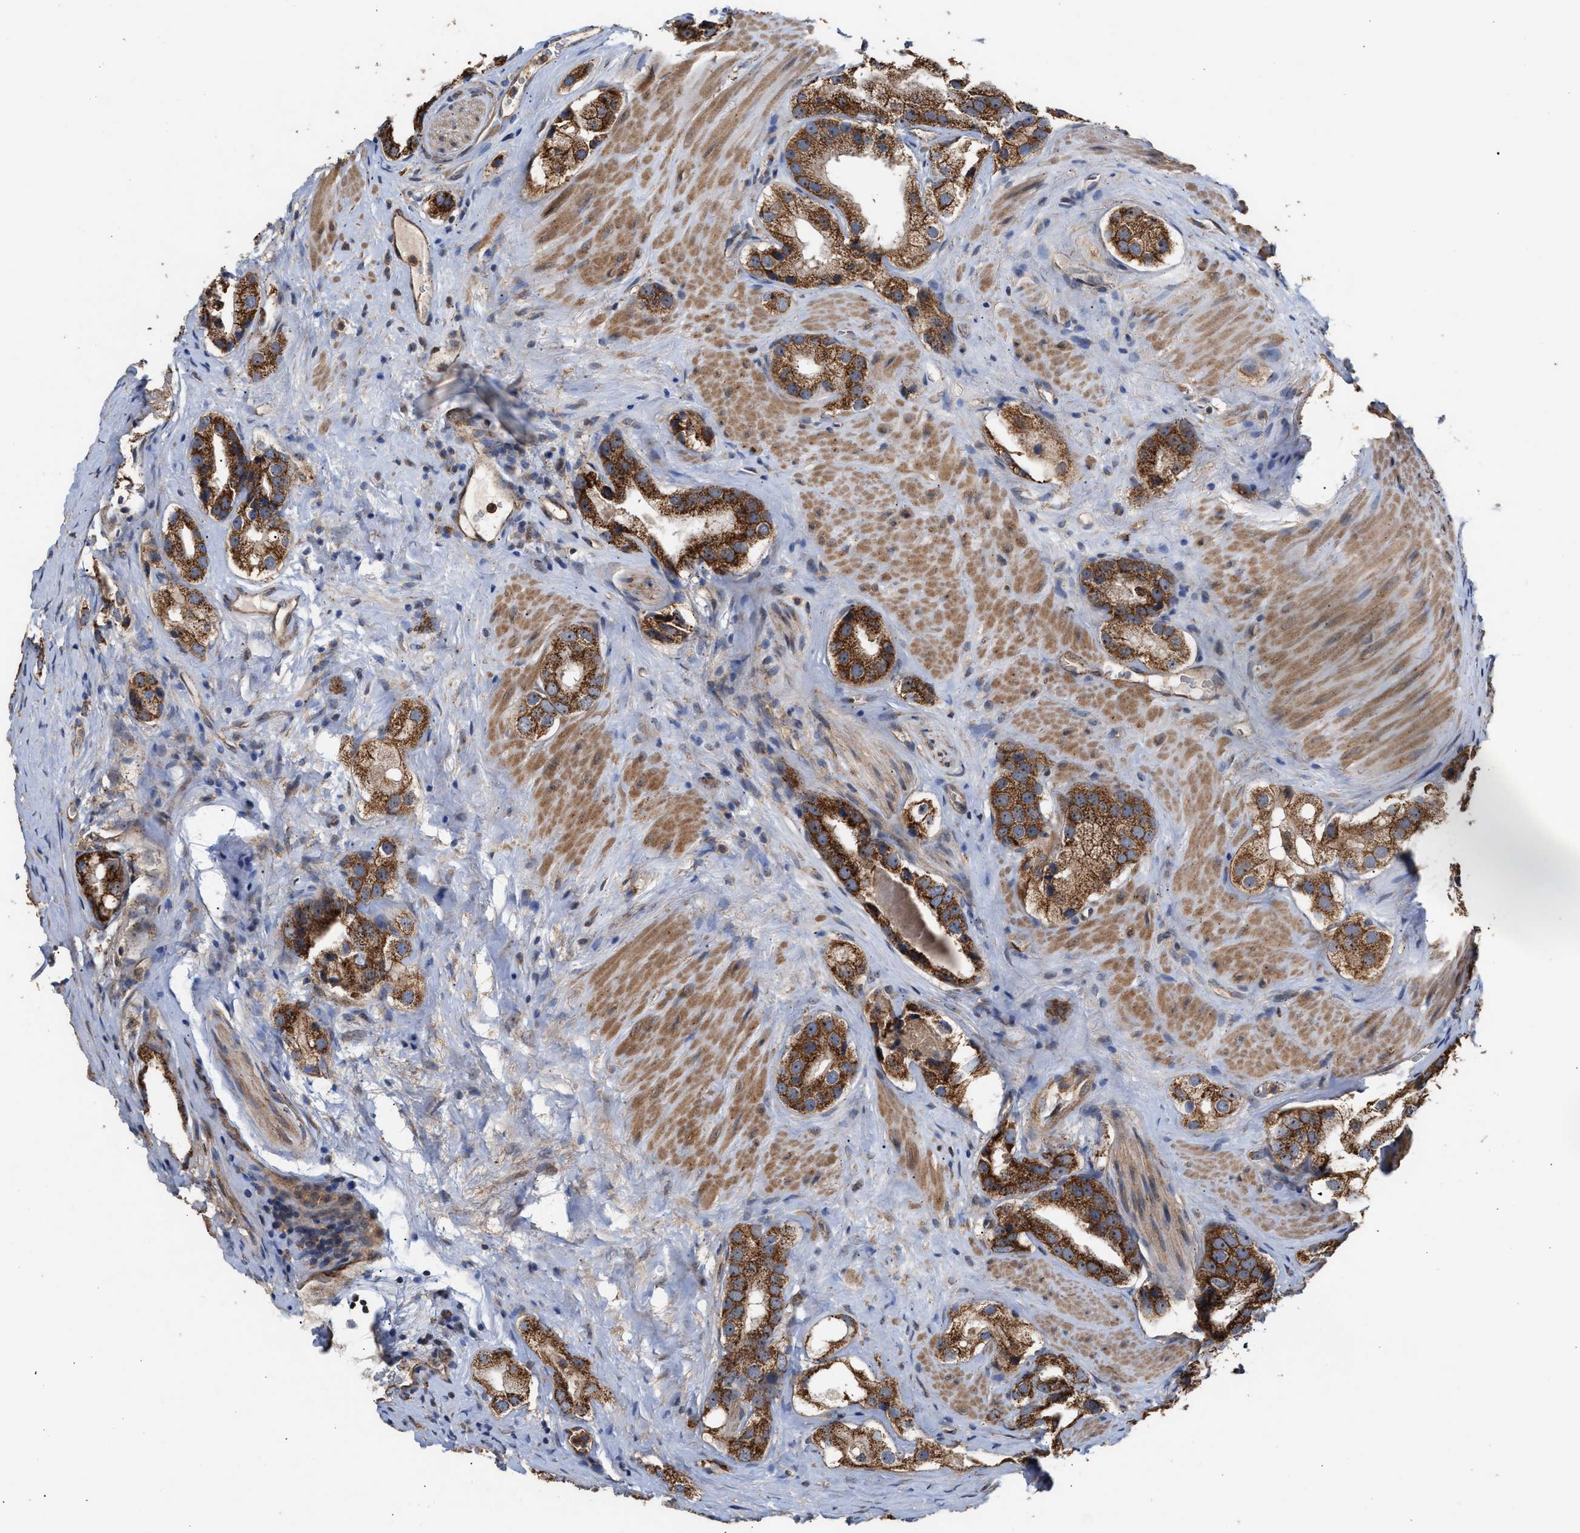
{"staining": {"intensity": "strong", "quantity": ">75%", "location": "cytoplasmic/membranous"}, "tissue": "prostate cancer", "cell_type": "Tumor cells", "image_type": "cancer", "snomed": [{"axis": "morphology", "description": "Adenocarcinoma, High grade"}, {"axis": "topography", "description": "Prostate"}], "caption": "Prostate cancer stained for a protein demonstrates strong cytoplasmic/membranous positivity in tumor cells.", "gene": "EXOSC2", "patient": {"sex": "male", "age": 63}}